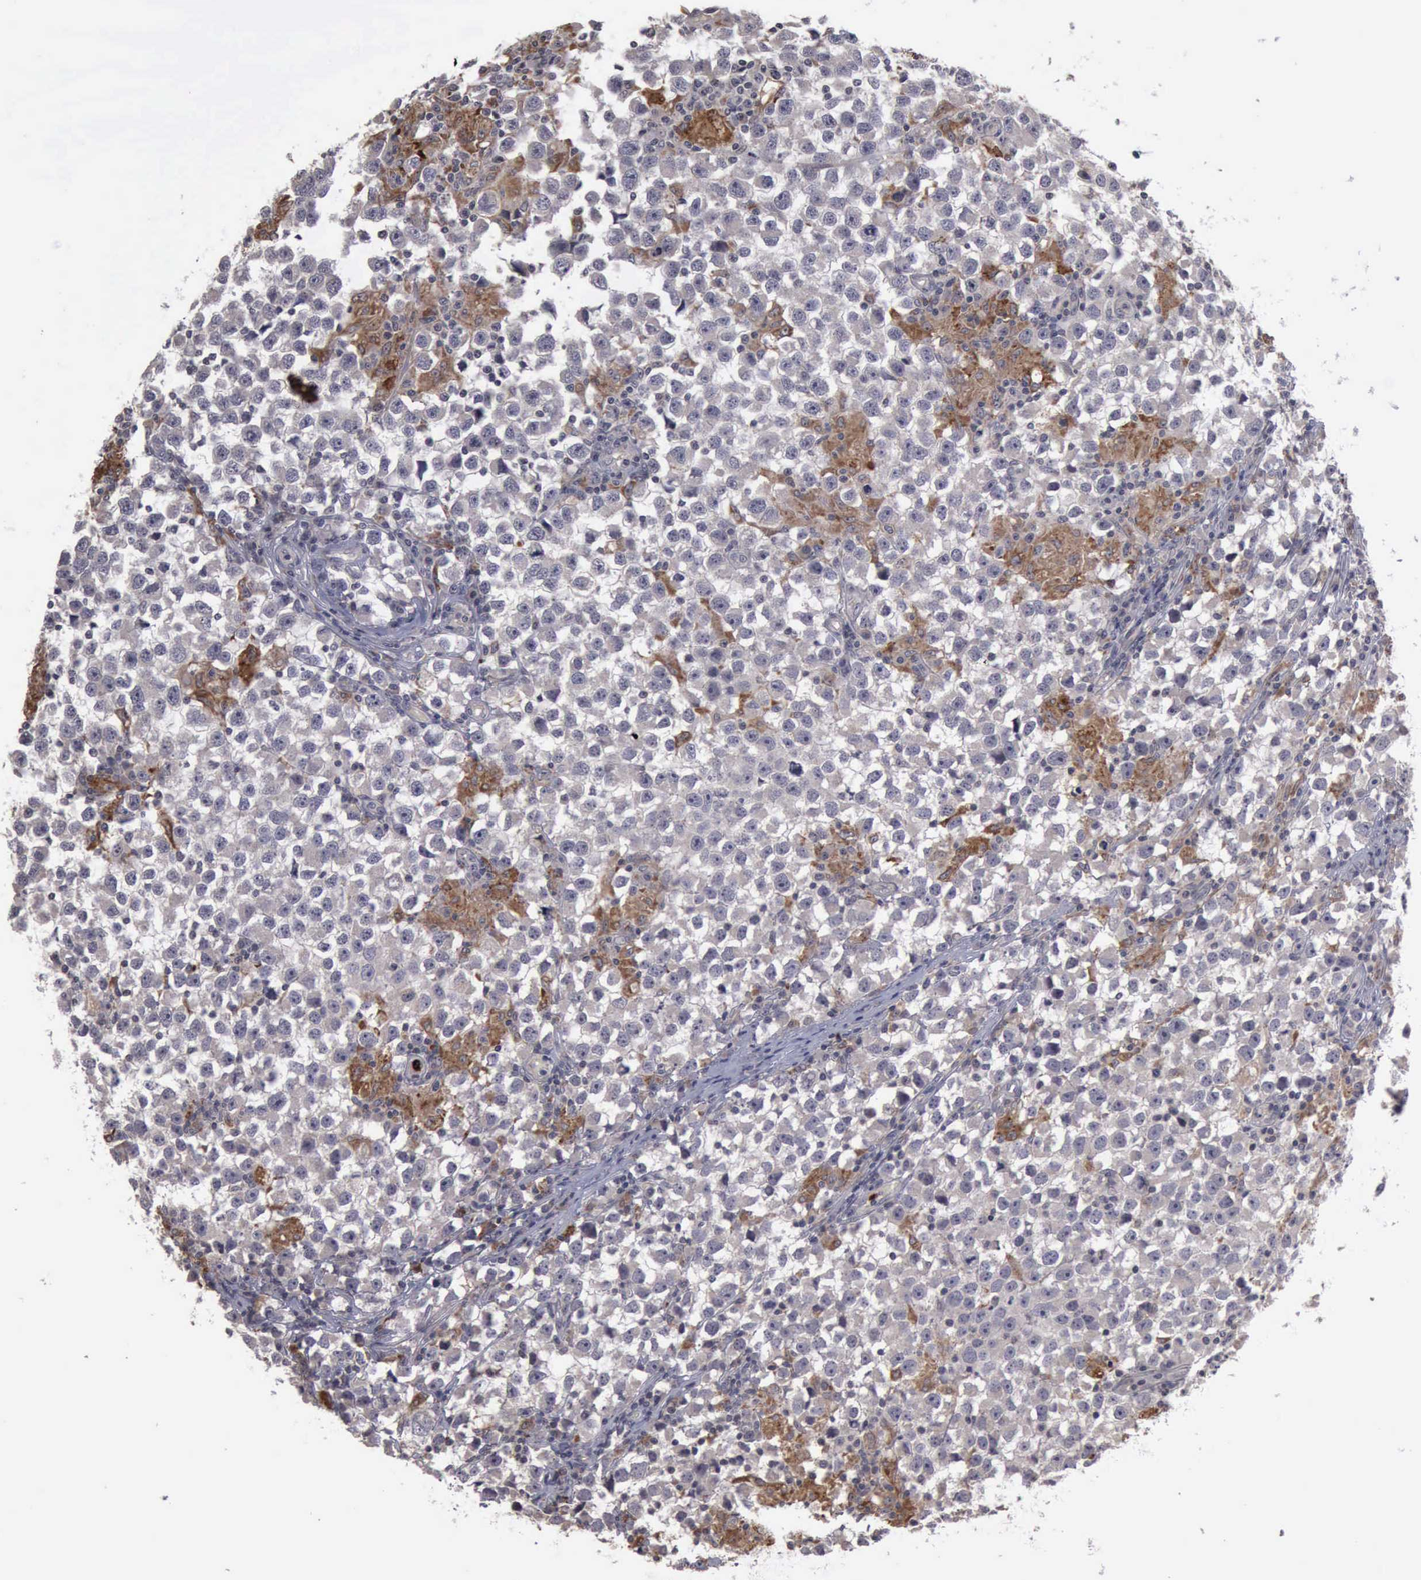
{"staining": {"intensity": "negative", "quantity": "none", "location": "none"}, "tissue": "testis cancer", "cell_type": "Tumor cells", "image_type": "cancer", "snomed": [{"axis": "morphology", "description": "Seminoma, NOS"}, {"axis": "topography", "description": "Testis"}], "caption": "High power microscopy image of an immunohistochemistry histopathology image of testis cancer, revealing no significant staining in tumor cells.", "gene": "MMP9", "patient": {"sex": "male", "age": 33}}